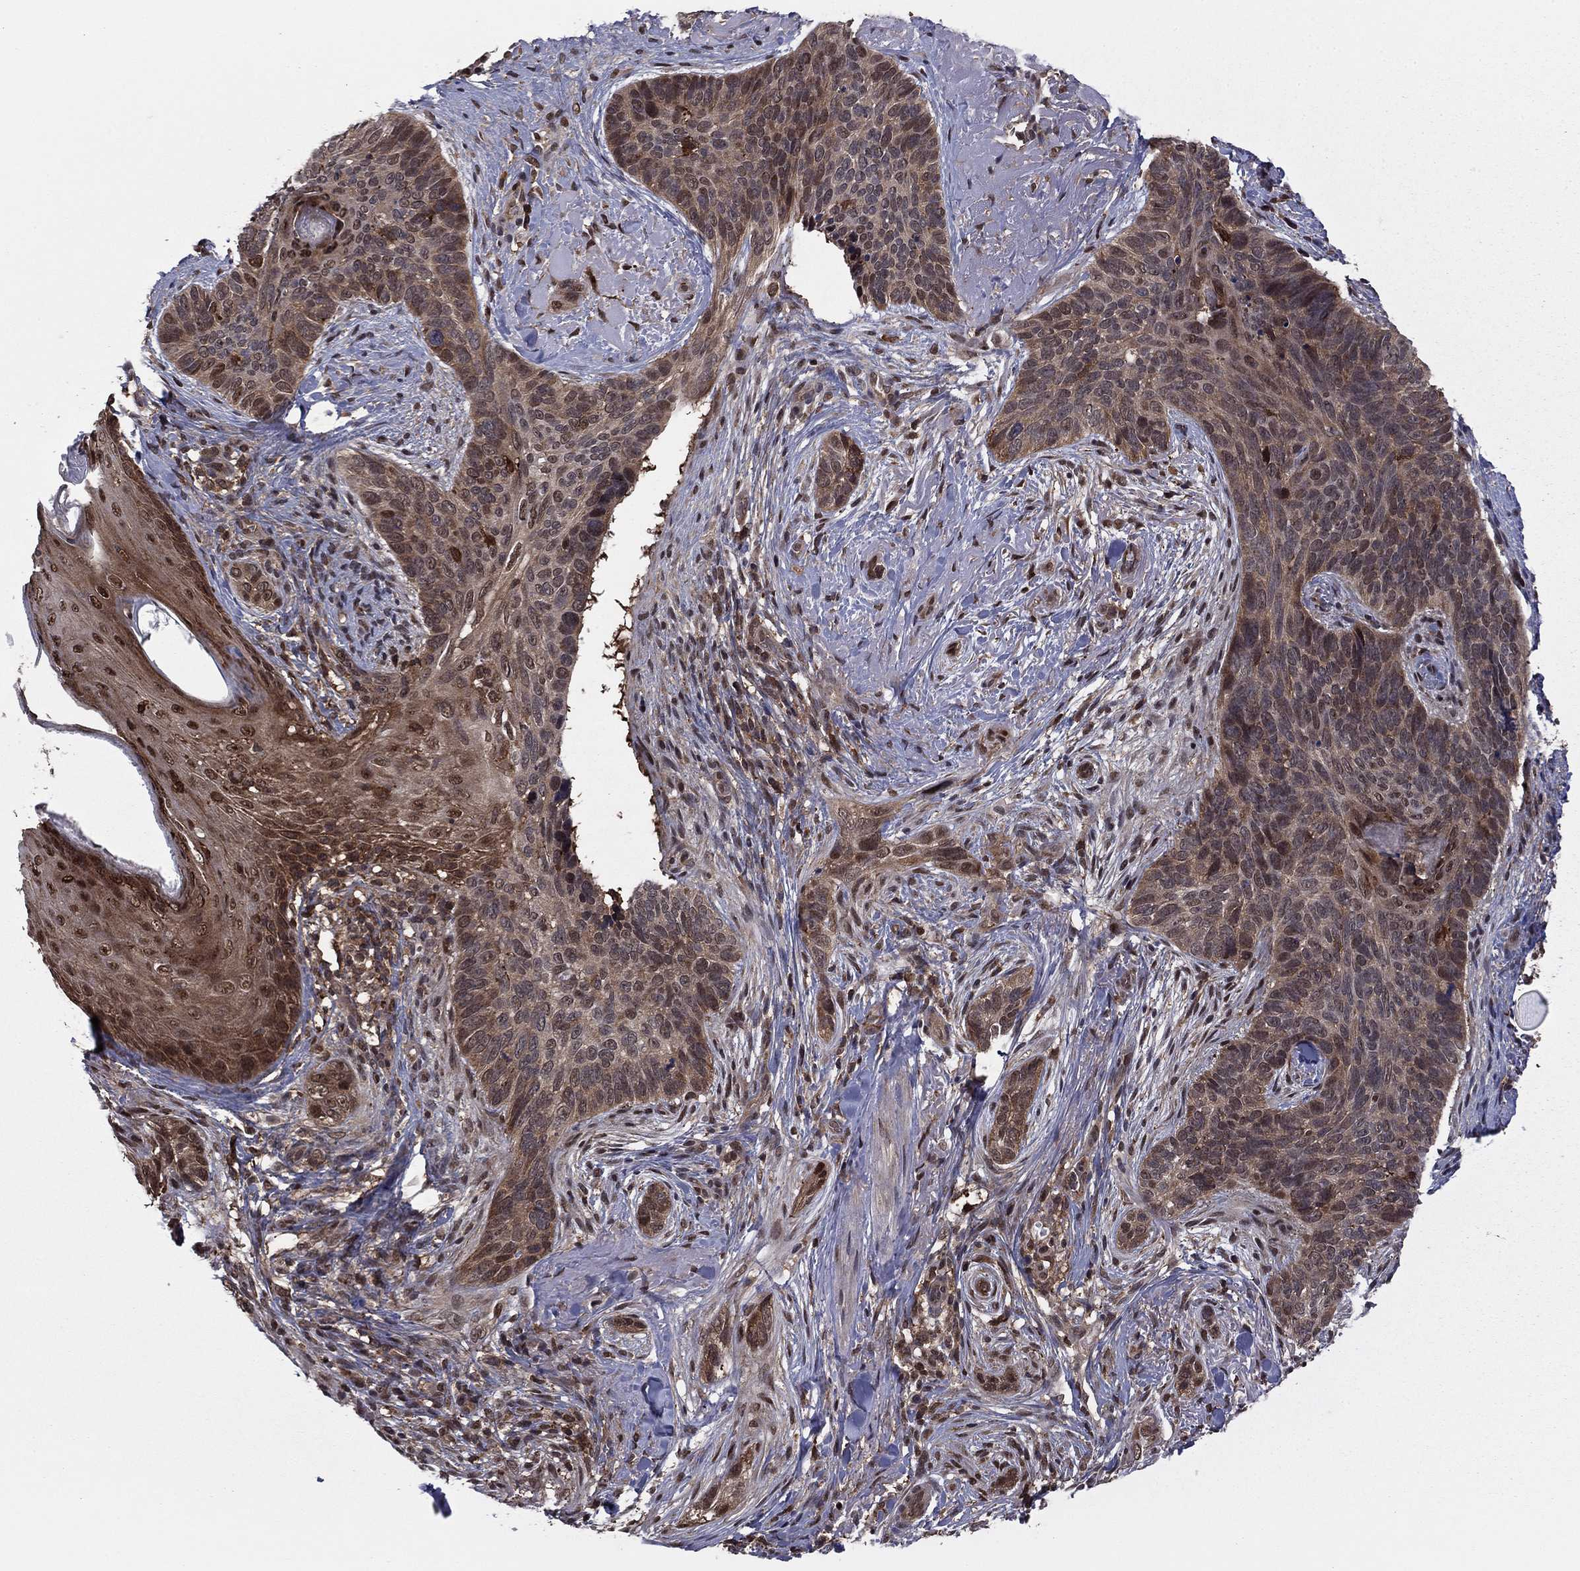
{"staining": {"intensity": "moderate", "quantity": "<25%", "location": "cytoplasmic/membranous,nuclear"}, "tissue": "skin cancer", "cell_type": "Tumor cells", "image_type": "cancer", "snomed": [{"axis": "morphology", "description": "Basal cell carcinoma"}, {"axis": "topography", "description": "Skin"}], "caption": "Tumor cells reveal low levels of moderate cytoplasmic/membranous and nuclear staining in about <25% of cells in human basal cell carcinoma (skin).", "gene": "PSMD2", "patient": {"sex": "male", "age": 91}}